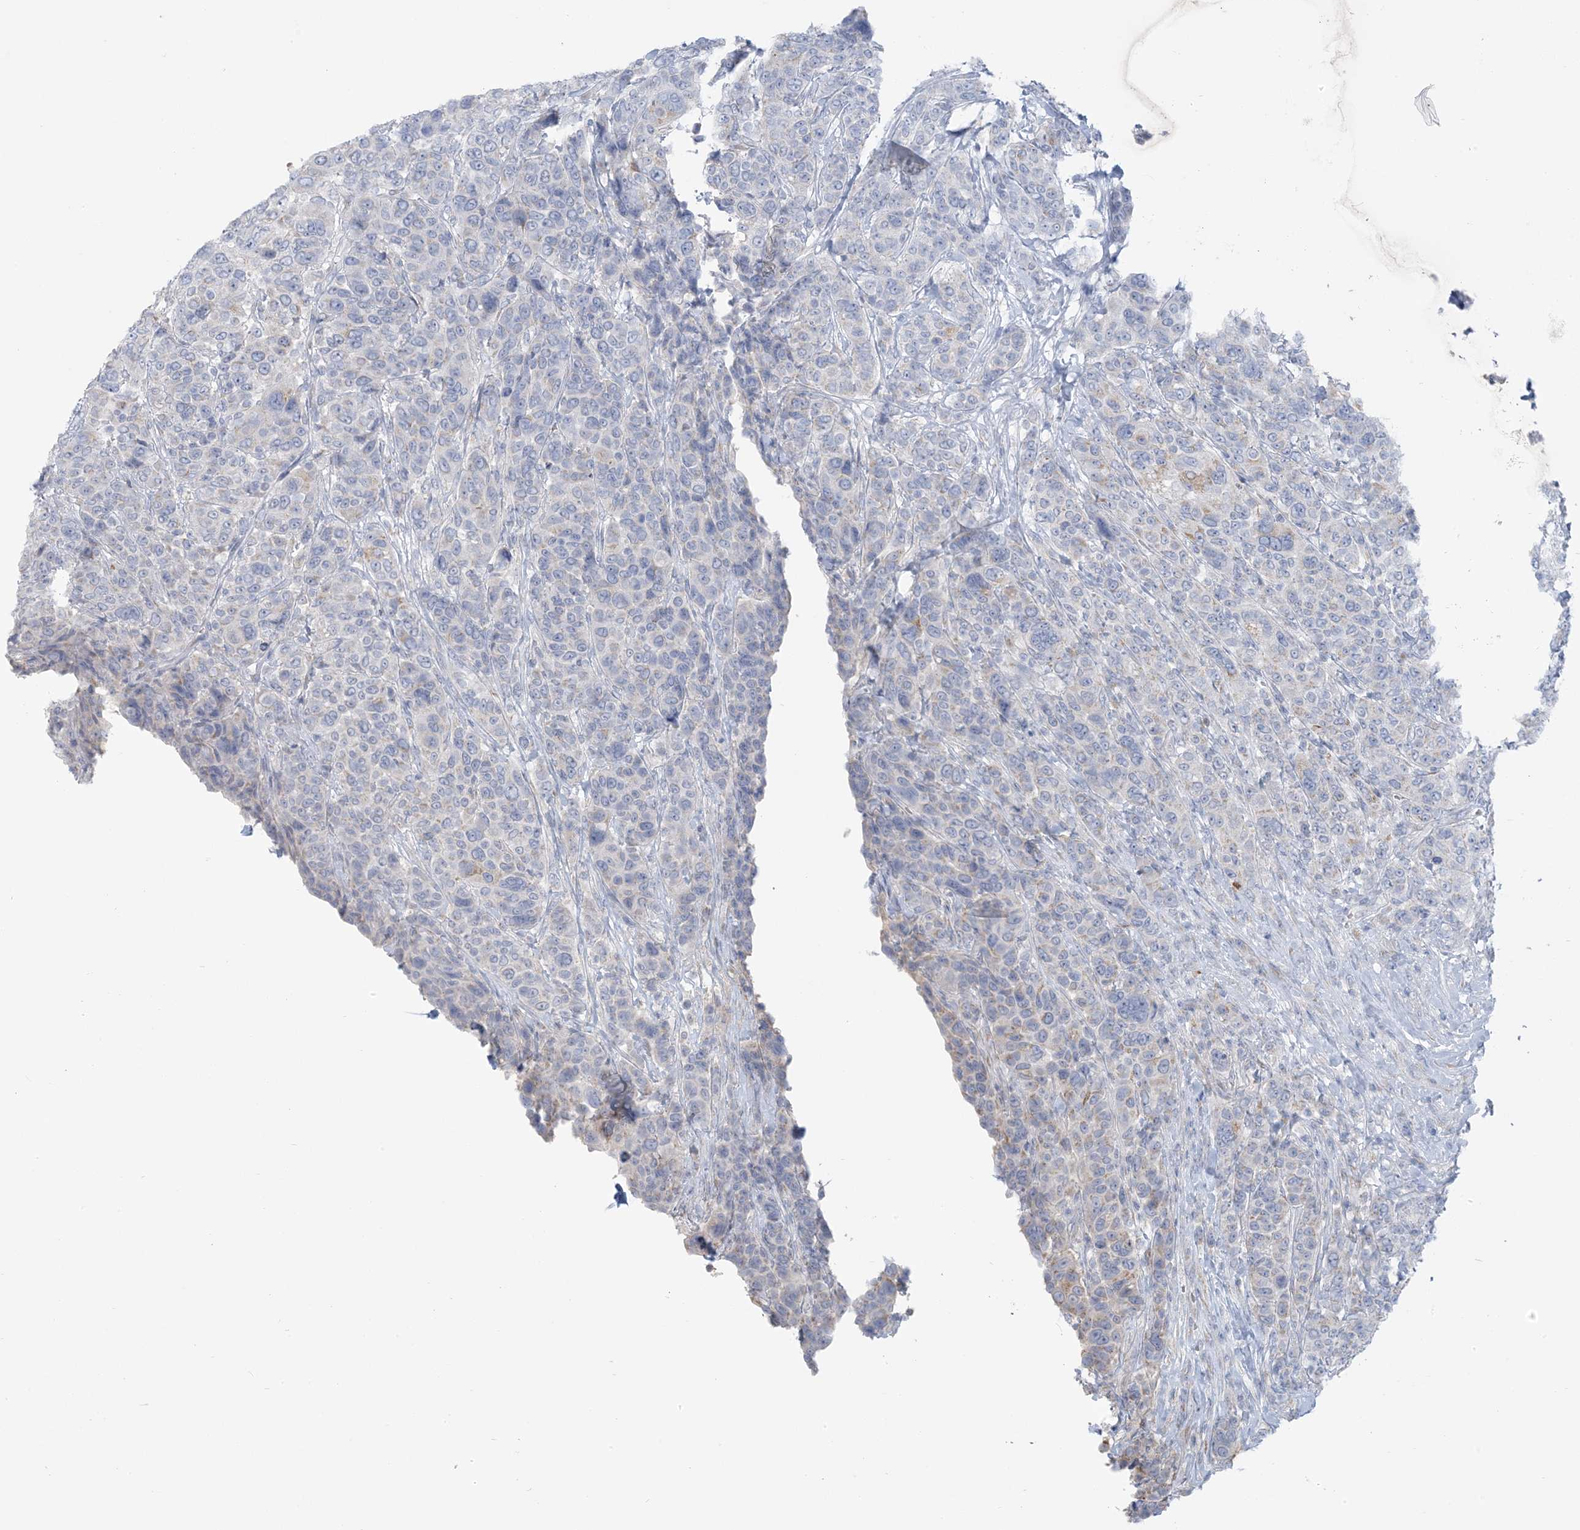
{"staining": {"intensity": "weak", "quantity": "<25%", "location": "cytoplasmic/membranous"}, "tissue": "breast cancer", "cell_type": "Tumor cells", "image_type": "cancer", "snomed": [{"axis": "morphology", "description": "Duct carcinoma"}, {"axis": "topography", "description": "Breast"}], "caption": "Tumor cells are negative for brown protein staining in breast cancer. Nuclei are stained in blue.", "gene": "SCML1", "patient": {"sex": "female", "age": 37}}